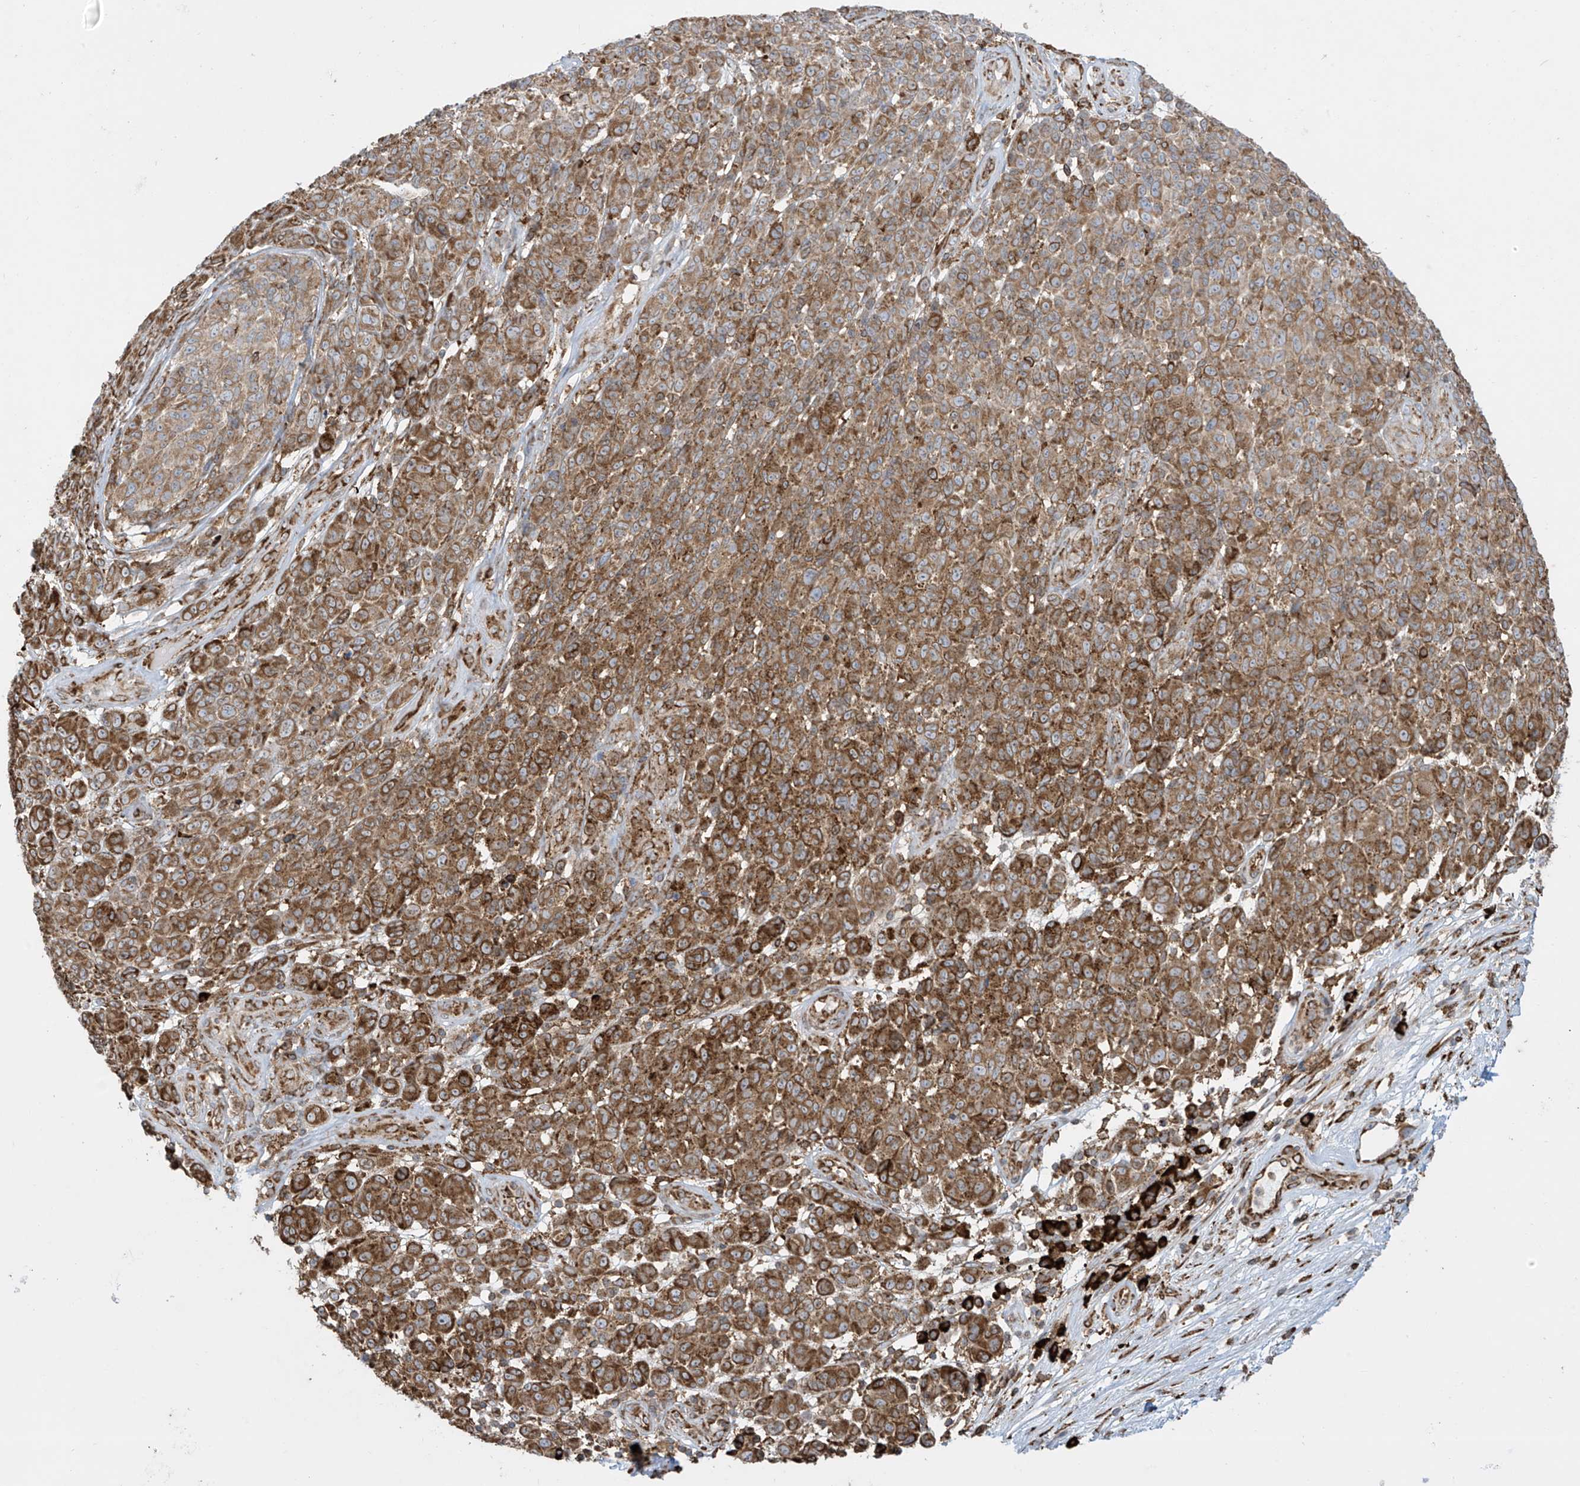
{"staining": {"intensity": "moderate", "quantity": ">75%", "location": "cytoplasmic/membranous"}, "tissue": "melanoma", "cell_type": "Tumor cells", "image_type": "cancer", "snomed": [{"axis": "morphology", "description": "Malignant melanoma, NOS"}, {"axis": "topography", "description": "Skin"}], "caption": "Melanoma stained with a protein marker reveals moderate staining in tumor cells.", "gene": "MX1", "patient": {"sex": "male", "age": 49}}